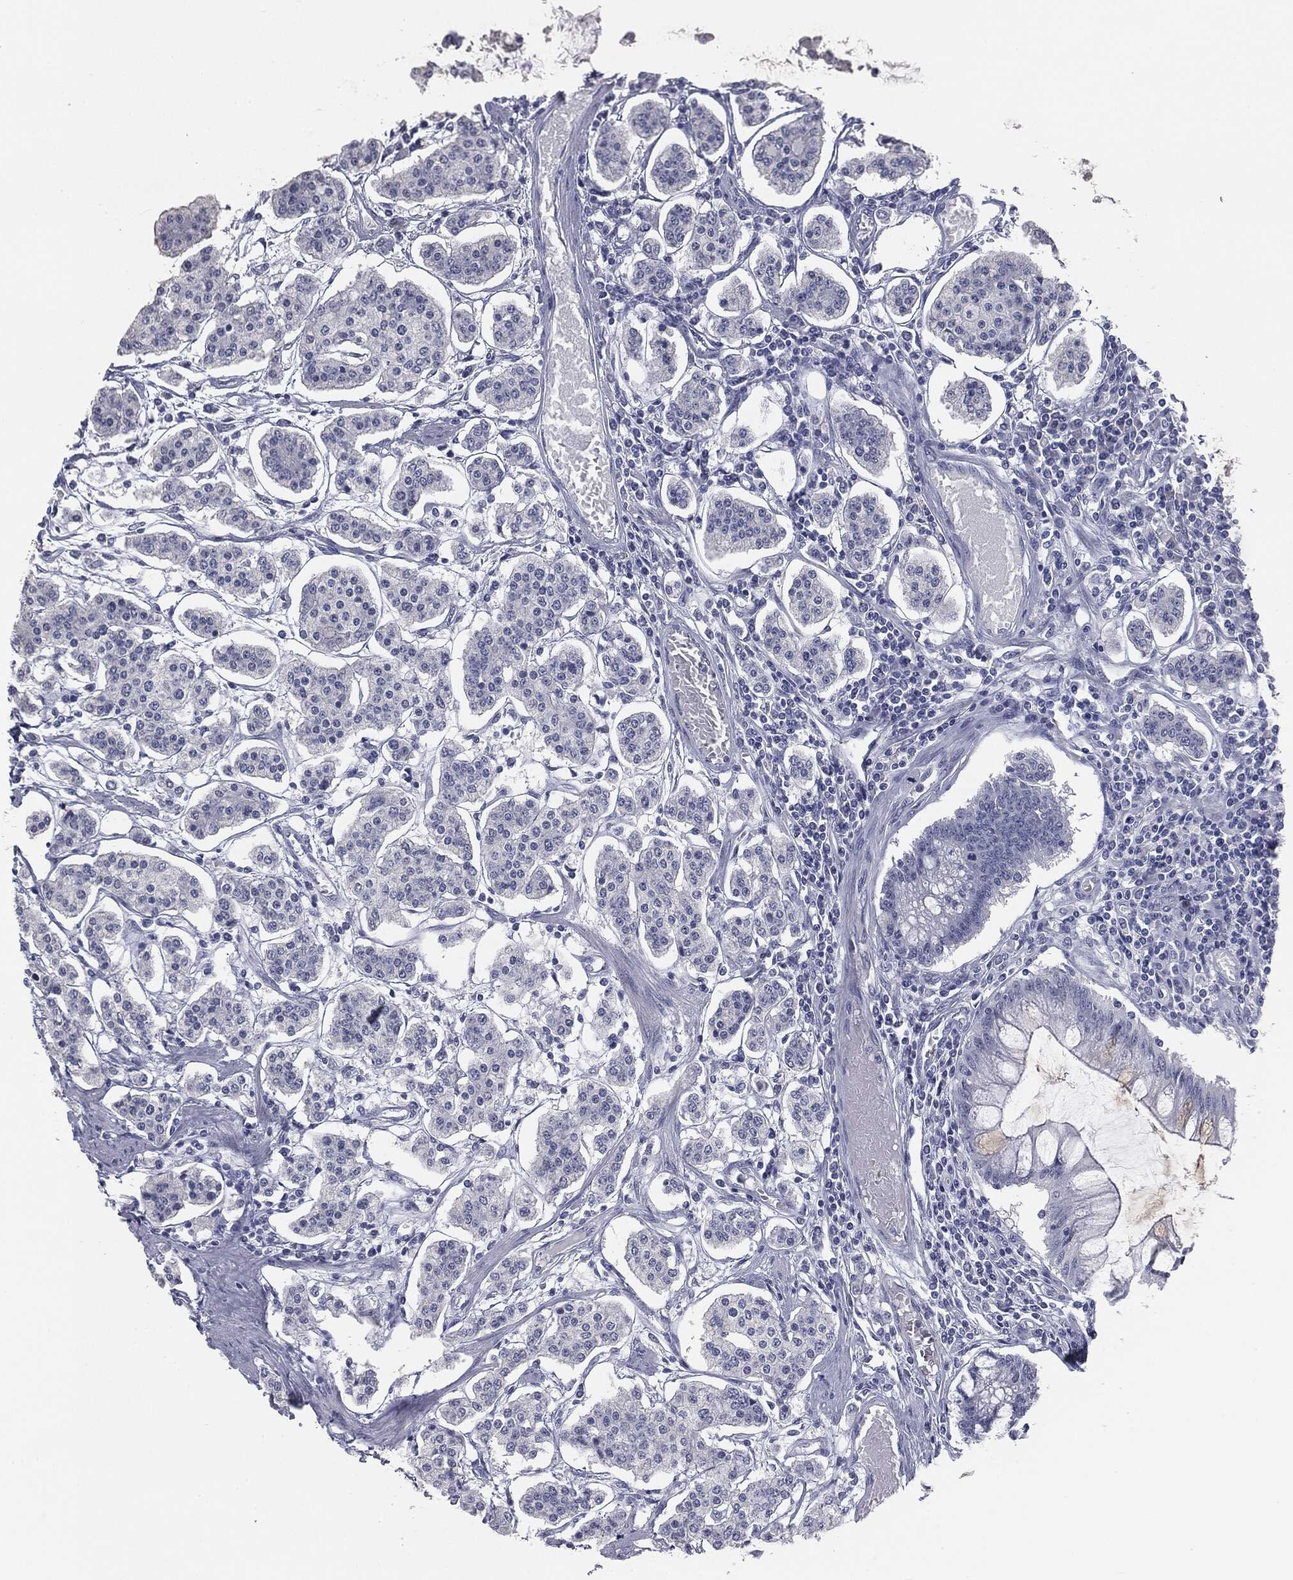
{"staining": {"intensity": "negative", "quantity": "none", "location": "none"}, "tissue": "carcinoid", "cell_type": "Tumor cells", "image_type": "cancer", "snomed": [{"axis": "morphology", "description": "Carcinoid, malignant, NOS"}, {"axis": "topography", "description": "Small intestine"}], "caption": "This is an immunohistochemistry (IHC) micrograph of malignant carcinoid. There is no positivity in tumor cells.", "gene": "MUC5AC", "patient": {"sex": "female", "age": 65}}